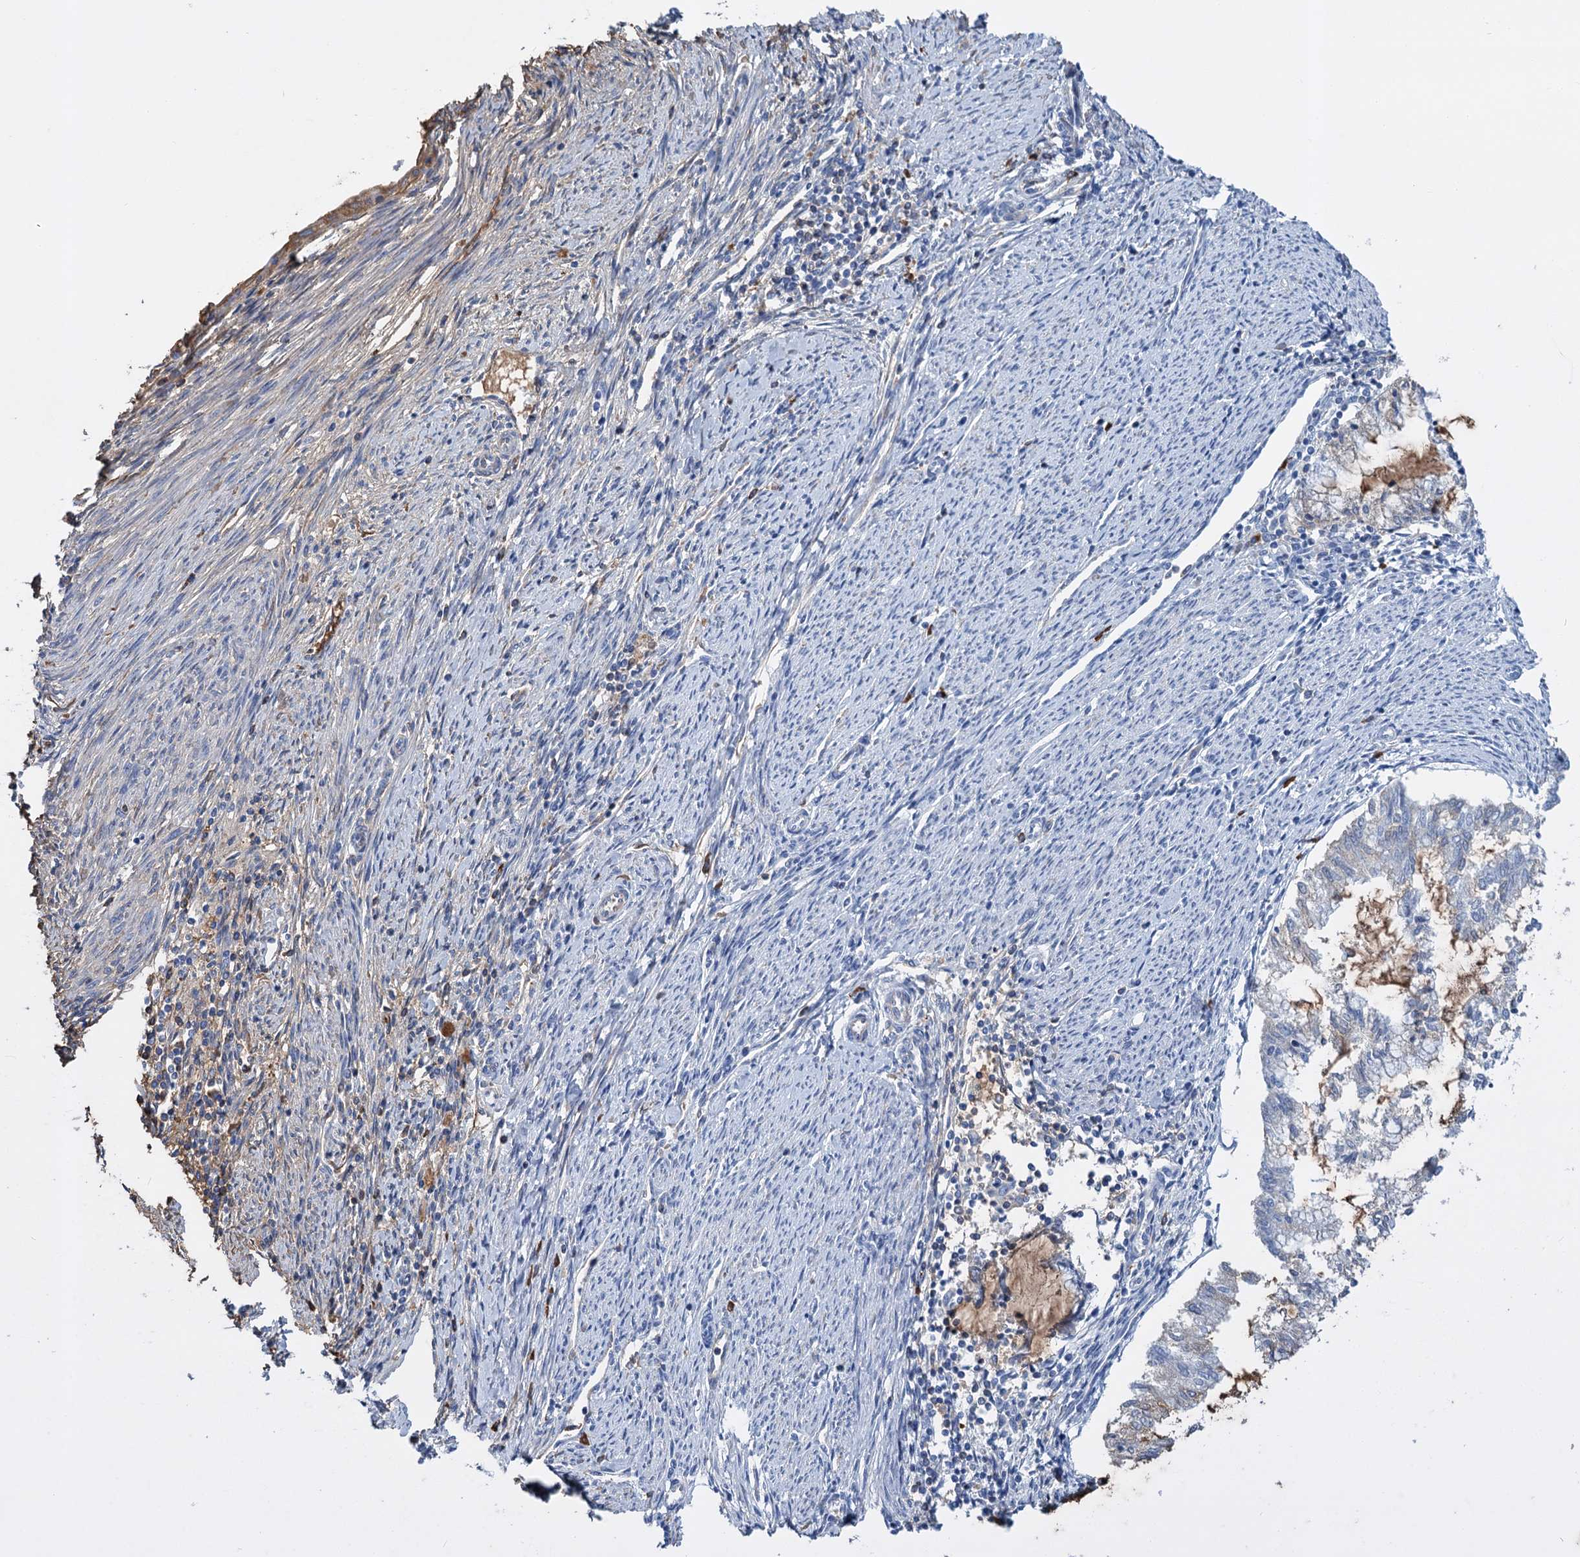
{"staining": {"intensity": "moderate", "quantity": "<25%", "location": "cytoplasmic/membranous"}, "tissue": "endometrial cancer", "cell_type": "Tumor cells", "image_type": "cancer", "snomed": [{"axis": "morphology", "description": "Adenocarcinoma, NOS"}, {"axis": "topography", "description": "Endometrium"}], "caption": "IHC histopathology image of human endometrial cancer stained for a protein (brown), which shows low levels of moderate cytoplasmic/membranous positivity in approximately <25% of tumor cells.", "gene": "FBXW12", "patient": {"sex": "female", "age": 79}}